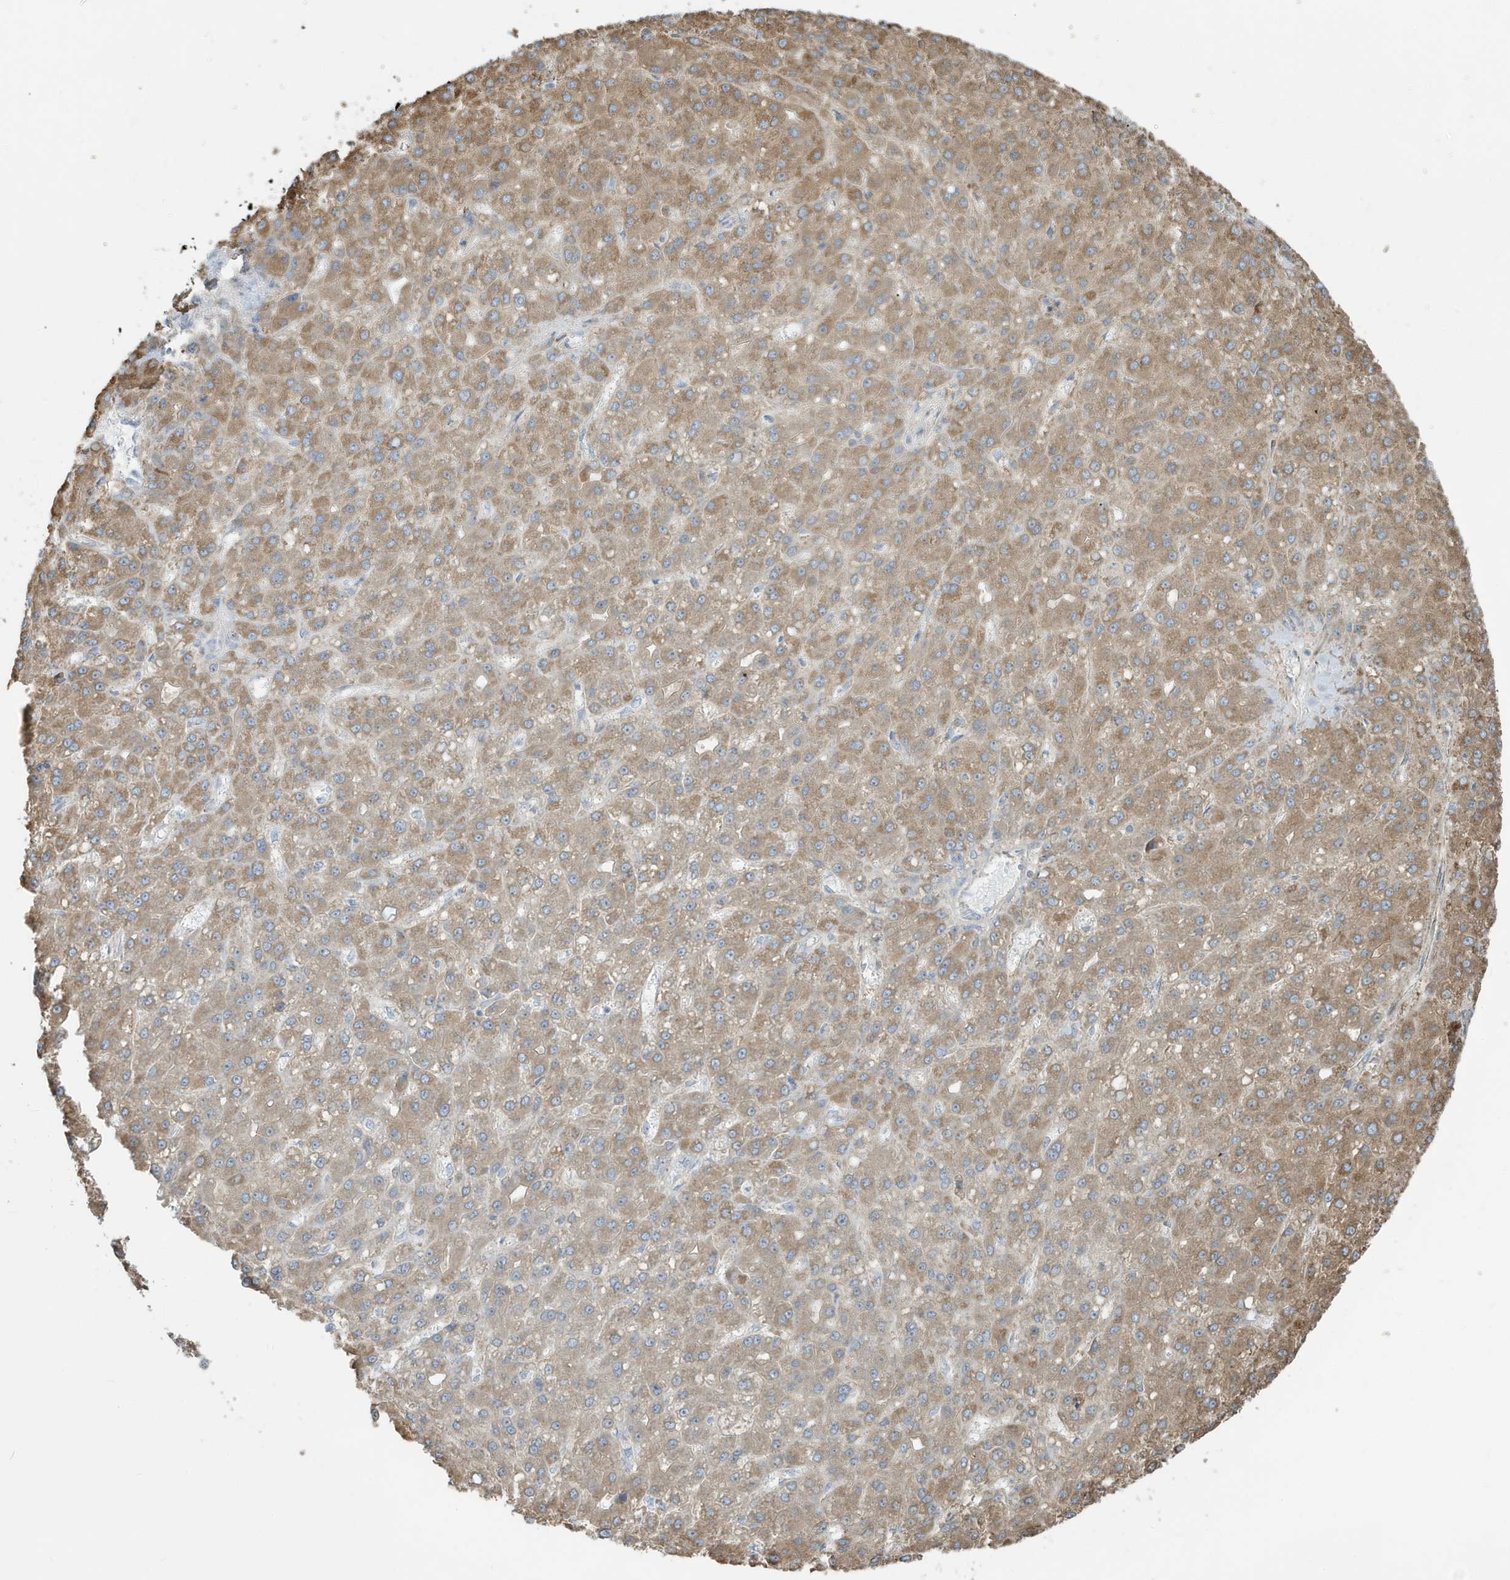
{"staining": {"intensity": "moderate", "quantity": ">75%", "location": "cytoplasmic/membranous"}, "tissue": "liver cancer", "cell_type": "Tumor cells", "image_type": "cancer", "snomed": [{"axis": "morphology", "description": "Carcinoma, Hepatocellular, NOS"}, {"axis": "topography", "description": "Liver"}], "caption": "DAB immunohistochemical staining of liver hepatocellular carcinoma shows moderate cytoplasmic/membranous protein expression in approximately >75% of tumor cells.", "gene": "RAB11FIP3", "patient": {"sex": "male", "age": 67}}